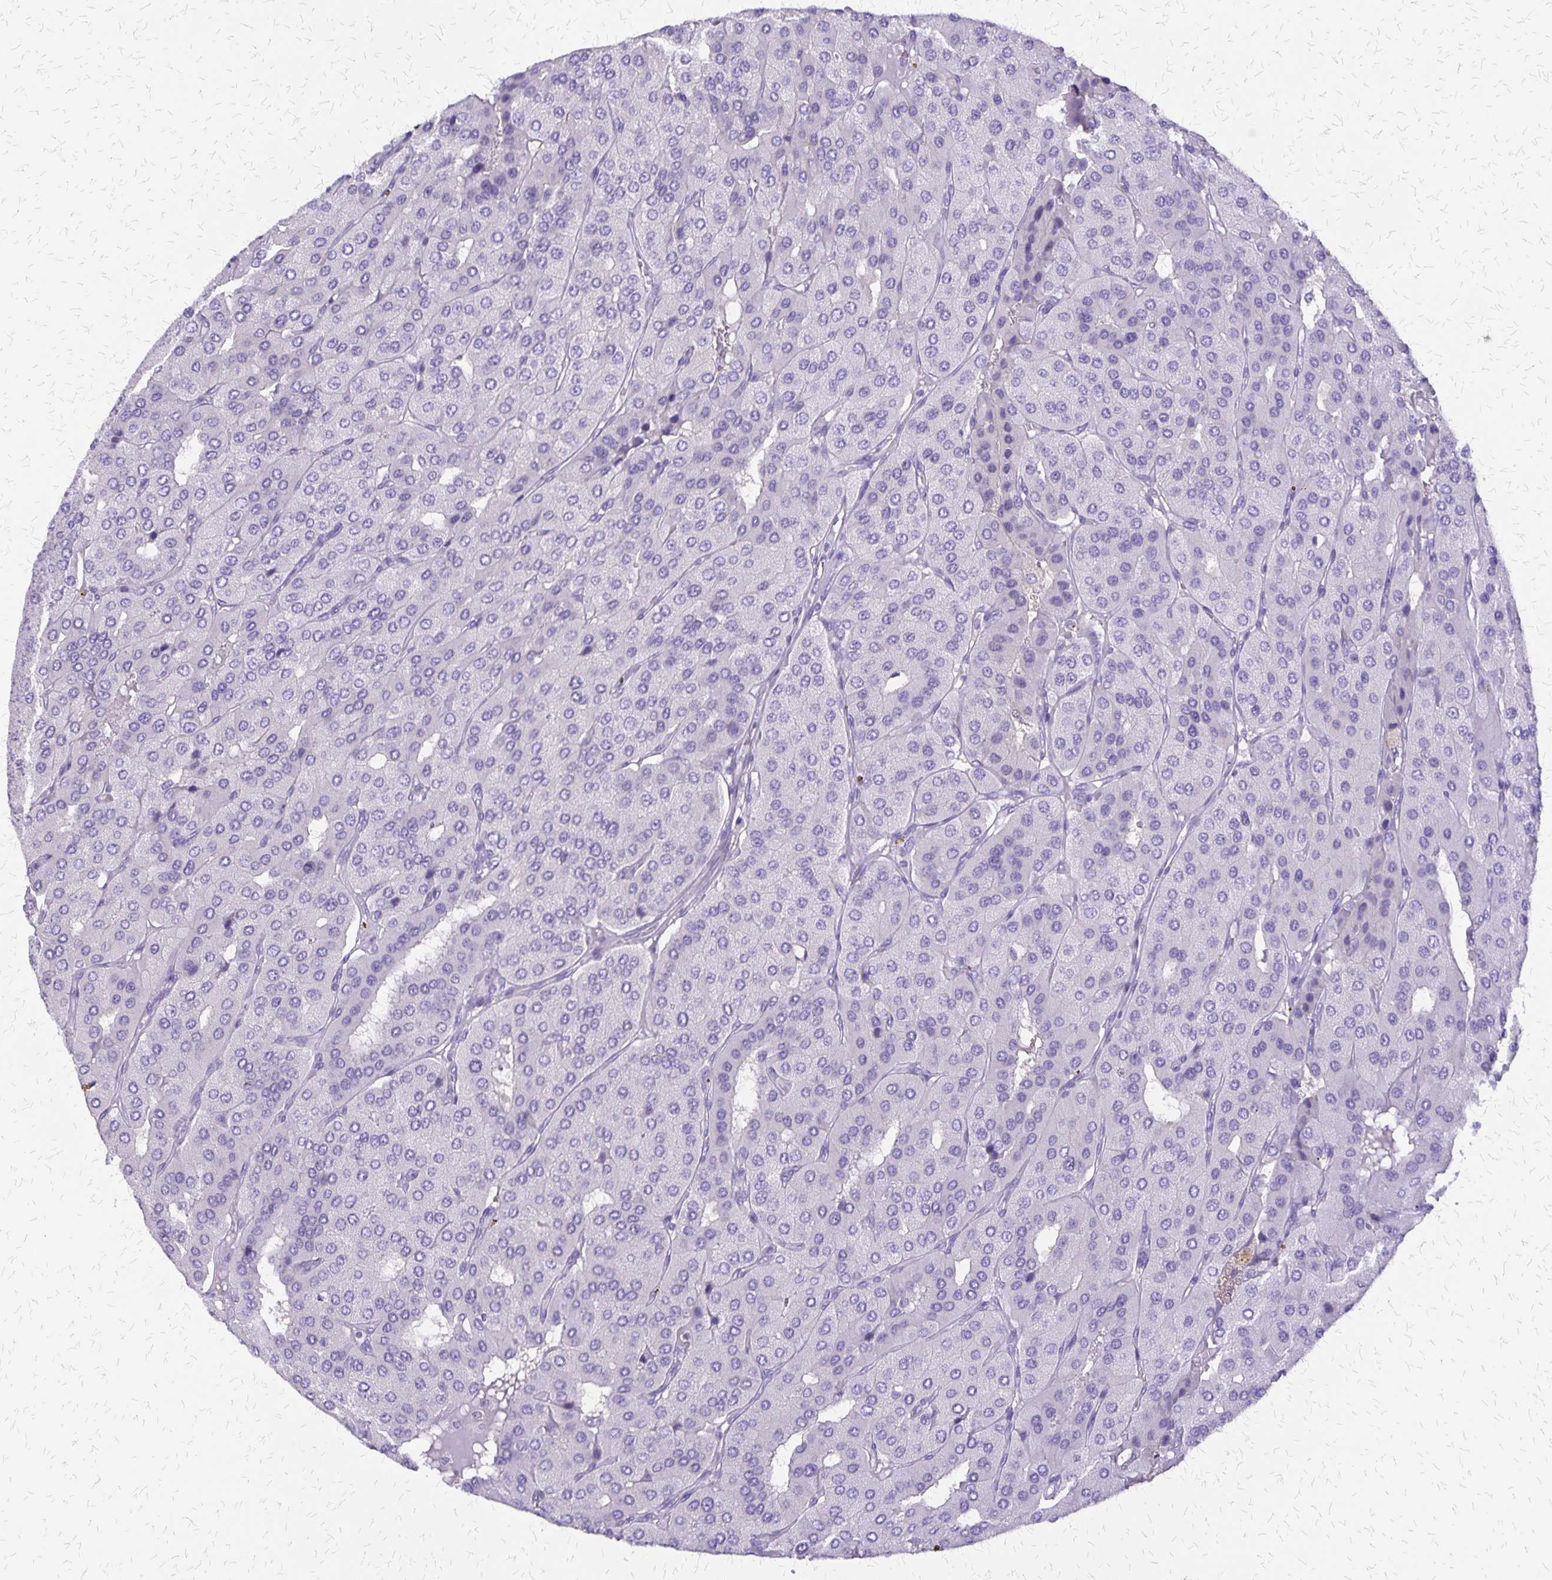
{"staining": {"intensity": "negative", "quantity": "none", "location": "none"}, "tissue": "parathyroid gland", "cell_type": "Glandular cells", "image_type": "normal", "snomed": [{"axis": "morphology", "description": "Normal tissue, NOS"}, {"axis": "morphology", "description": "Adenoma, NOS"}, {"axis": "topography", "description": "Parathyroid gland"}], "caption": "Immunohistochemistry micrograph of normal parathyroid gland: human parathyroid gland stained with DAB displays no significant protein positivity in glandular cells. (DAB immunohistochemistry, high magnification).", "gene": "SI", "patient": {"sex": "female", "age": 86}}